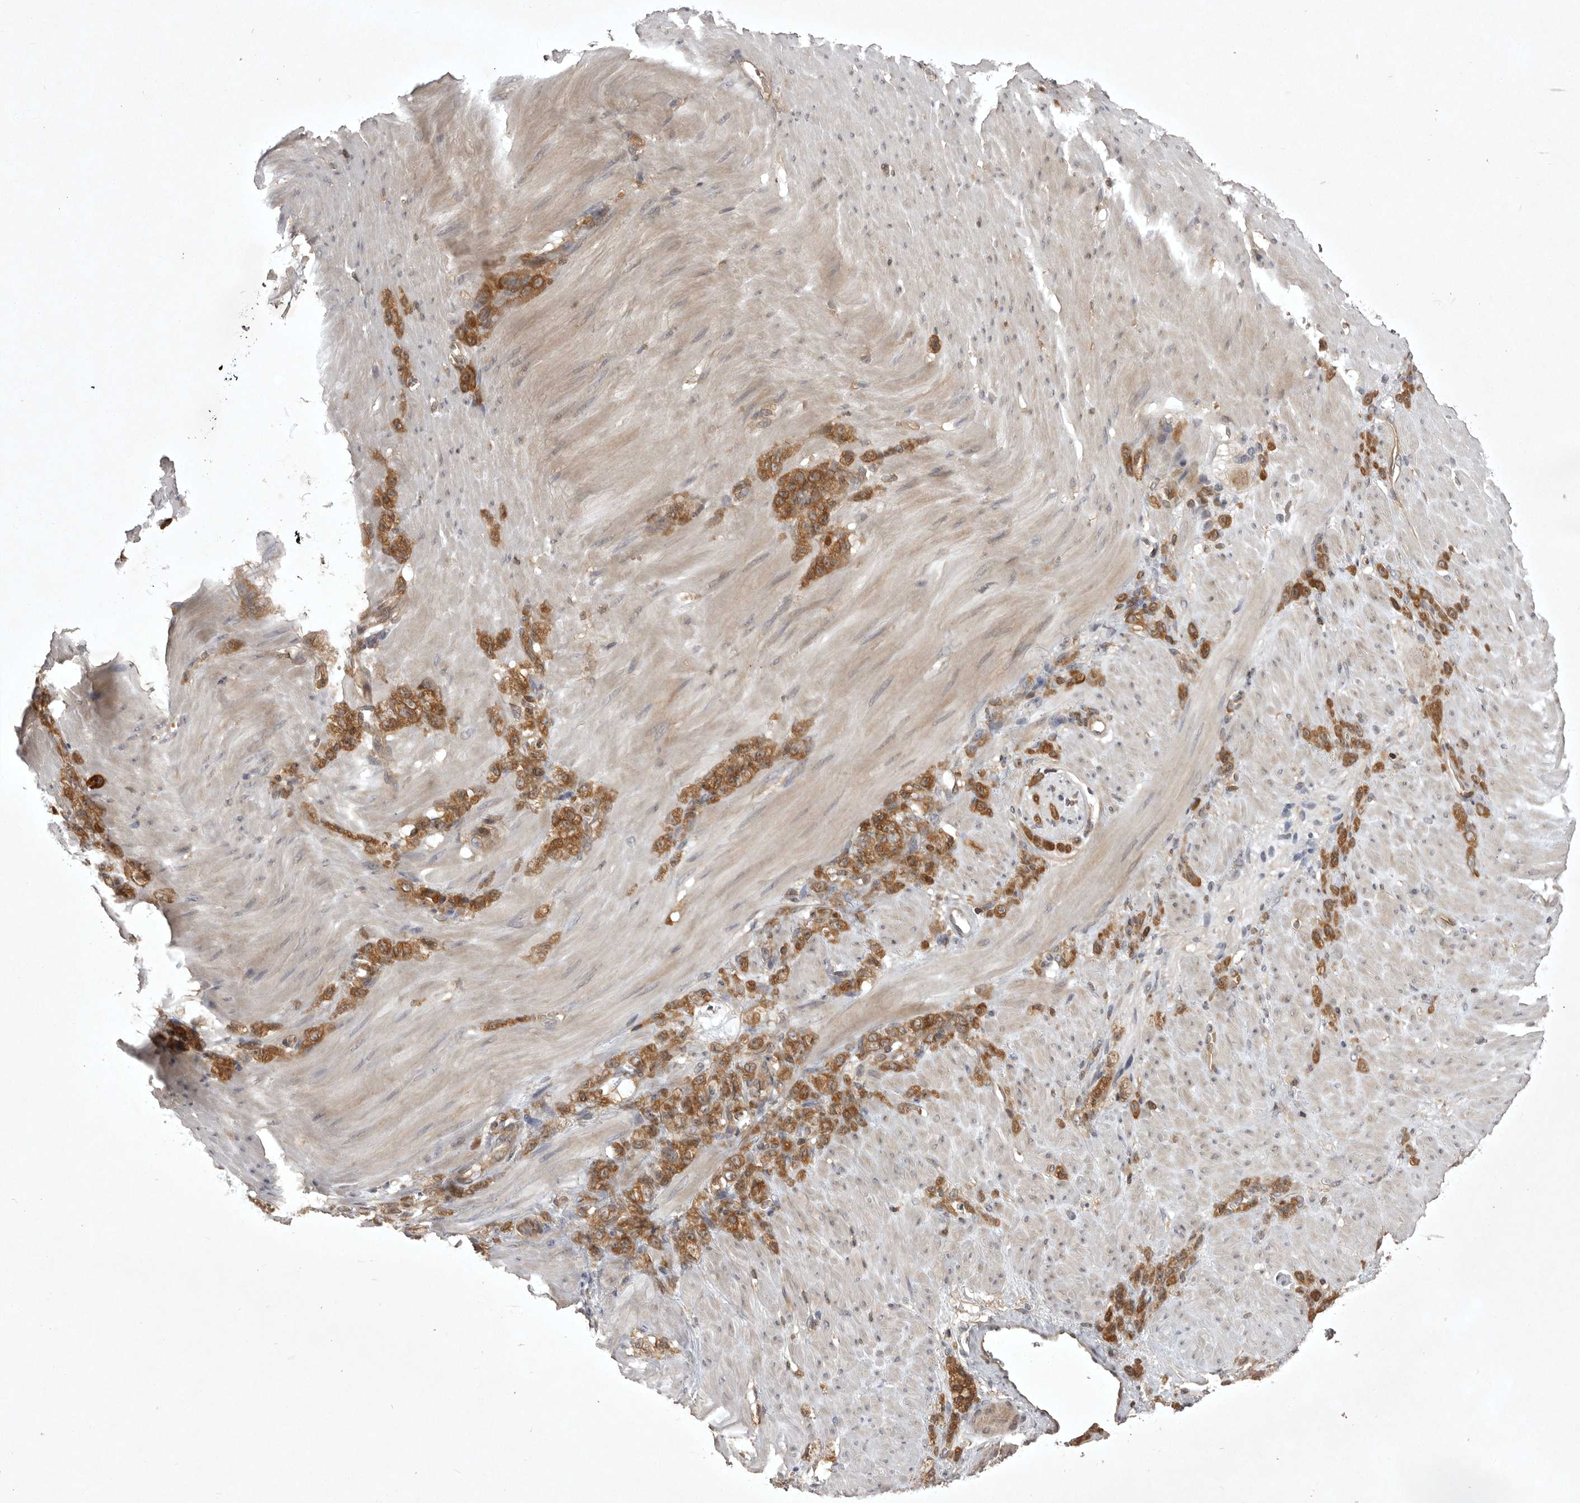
{"staining": {"intensity": "strong", "quantity": ">75%", "location": "cytoplasmic/membranous"}, "tissue": "stomach cancer", "cell_type": "Tumor cells", "image_type": "cancer", "snomed": [{"axis": "morphology", "description": "Normal tissue, NOS"}, {"axis": "morphology", "description": "Adenocarcinoma, NOS"}, {"axis": "topography", "description": "Stomach"}], "caption": "The histopathology image exhibits a brown stain indicating the presence of a protein in the cytoplasmic/membranous of tumor cells in stomach adenocarcinoma.", "gene": "STK24", "patient": {"sex": "male", "age": 82}}